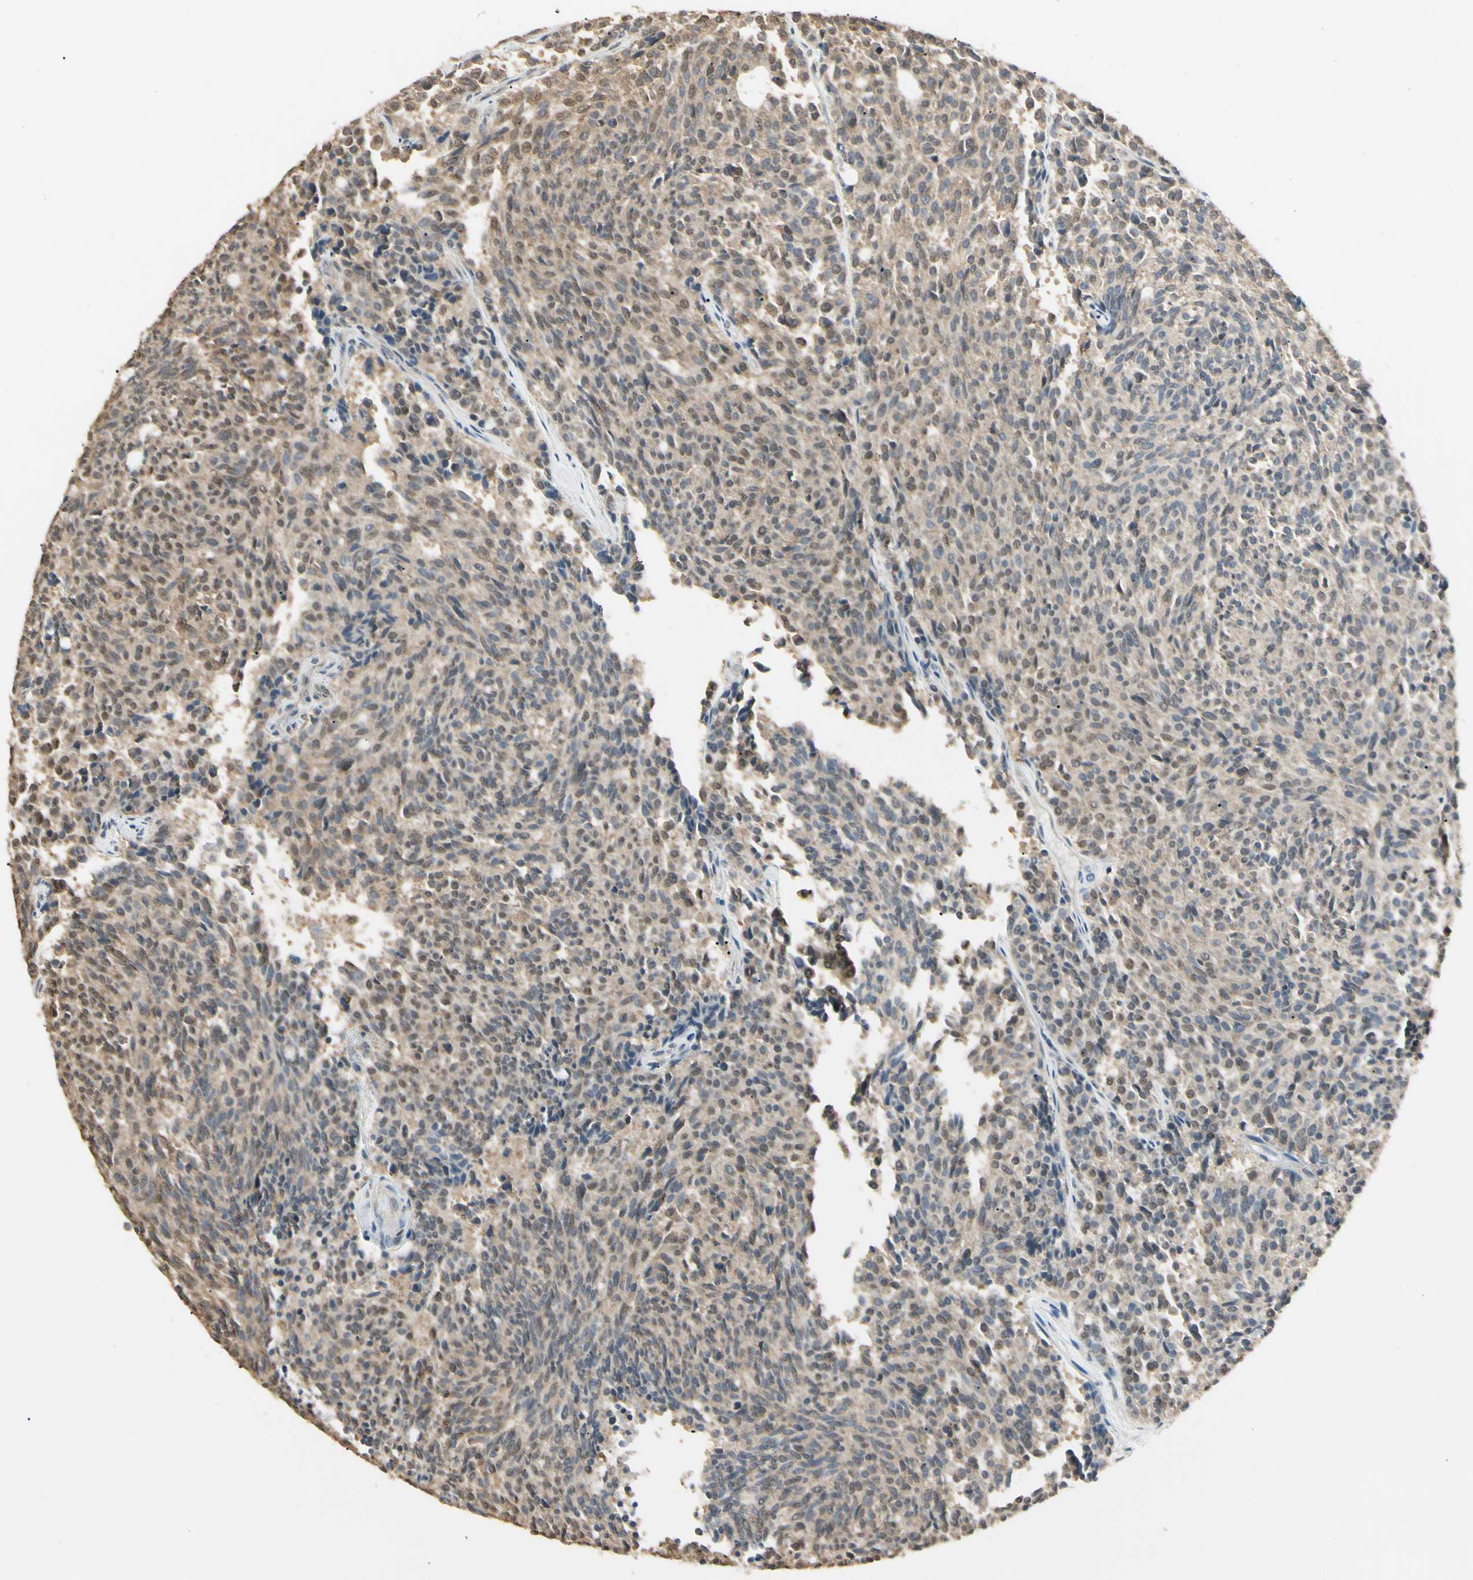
{"staining": {"intensity": "weak", "quantity": ">75%", "location": "cytoplasmic/membranous"}, "tissue": "carcinoid", "cell_type": "Tumor cells", "image_type": "cancer", "snomed": [{"axis": "morphology", "description": "Carcinoid, malignant, NOS"}, {"axis": "topography", "description": "Pancreas"}], "caption": "A photomicrograph of carcinoid stained for a protein demonstrates weak cytoplasmic/membranous brown staining in tumor cells.", "gene": "SGCA", "patient": {"sex": "female", "age": 54}}